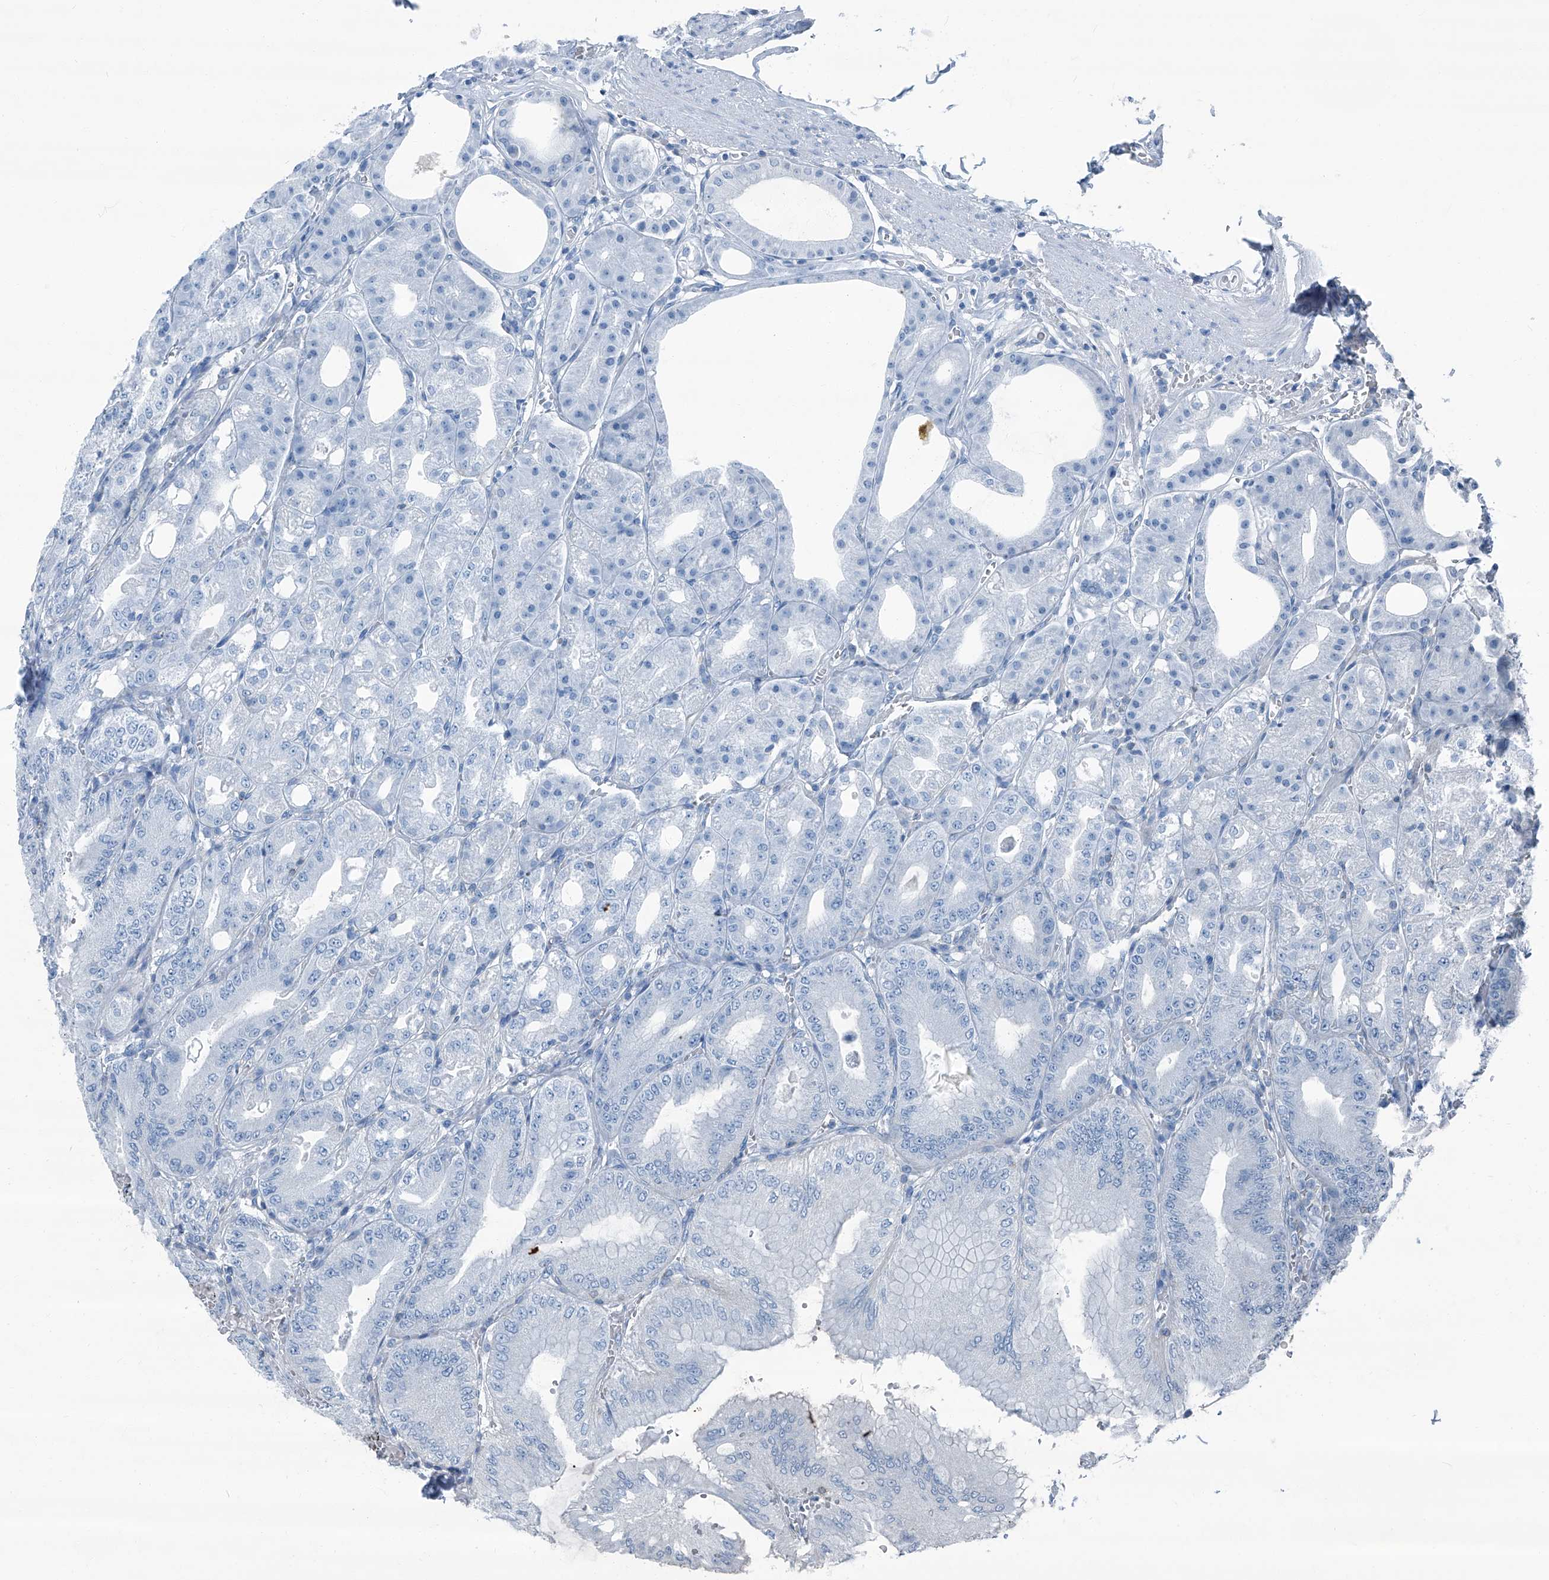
{"staining": {"intensity": "negative", "quantity": "none", "location": "none"}, "tissue": "stomach", "cell_type": "Glandular cells", "image_type": "normal", "snomed": [{"axis": "morphology", "description": "Normal tissue, NOS"}, {"axis": "topography", "description": "Stomach, lower"}], "caption": "Micrograph shows no significant protein expression in glandular cells of unremarkable stomach. Nuclei are stained in blue.", "gene": "SEPTIN7", "patient": {"sex": "male", "age": 71}}